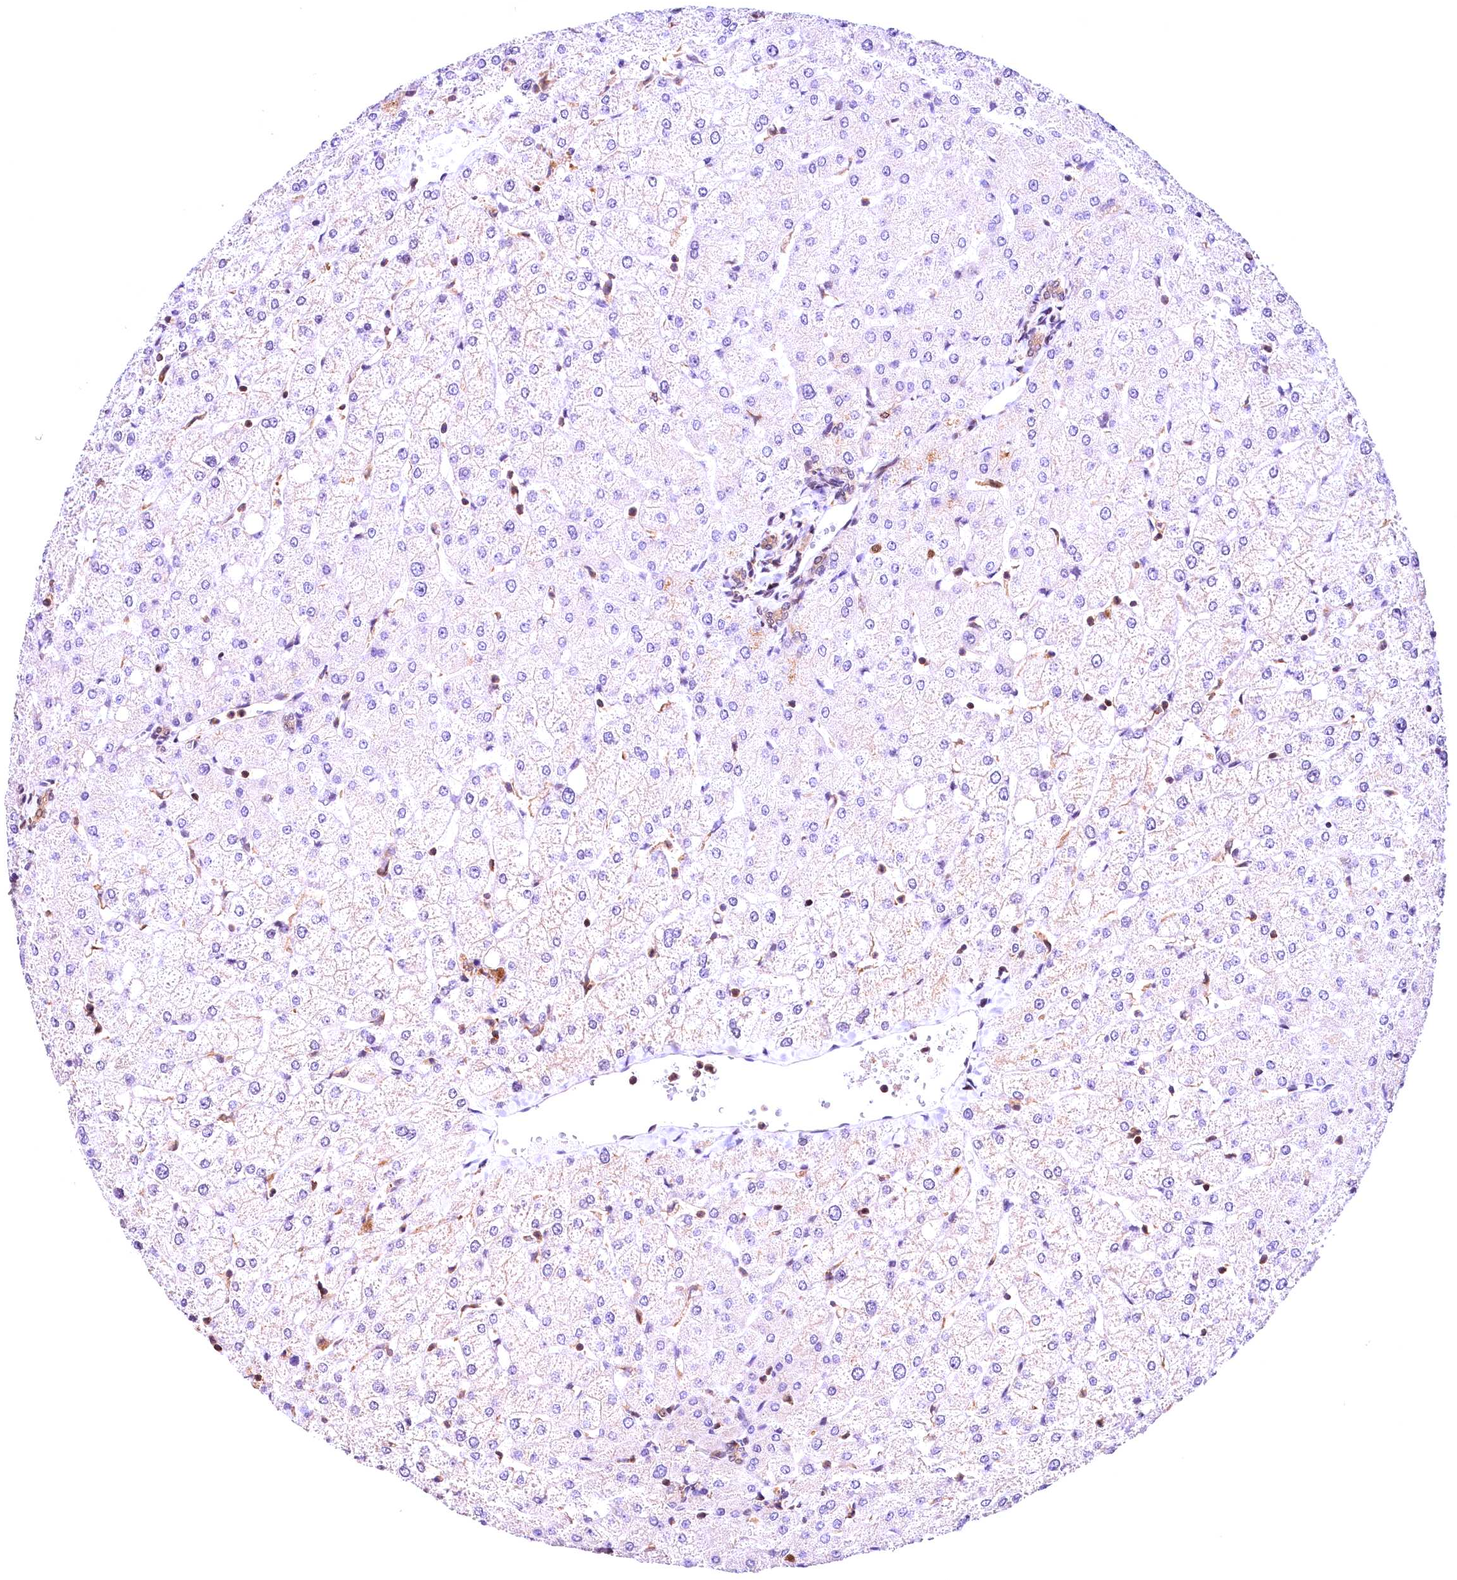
{"staining": {"intensity": "weak", "quantity": "25%-75%", "location": "cytoplasmic/membranous"}, "tissue": "liver", "cell_type": "Cholangiocytes", "image_type": "normal", "snomed": [{"axis": "morphology", "description": "Normal tissue, NOS"}, {"axis": "topography", "description": "Liver"}], "caption": "This micrograph demonstrates IHC staining of unremarkable liver, with low weak cytoplasmic/membranous staining in about 25%-75% of cholangiocytes.", "gene": "CHORDC1", "patient": {"sex": "female", "age": 54}}